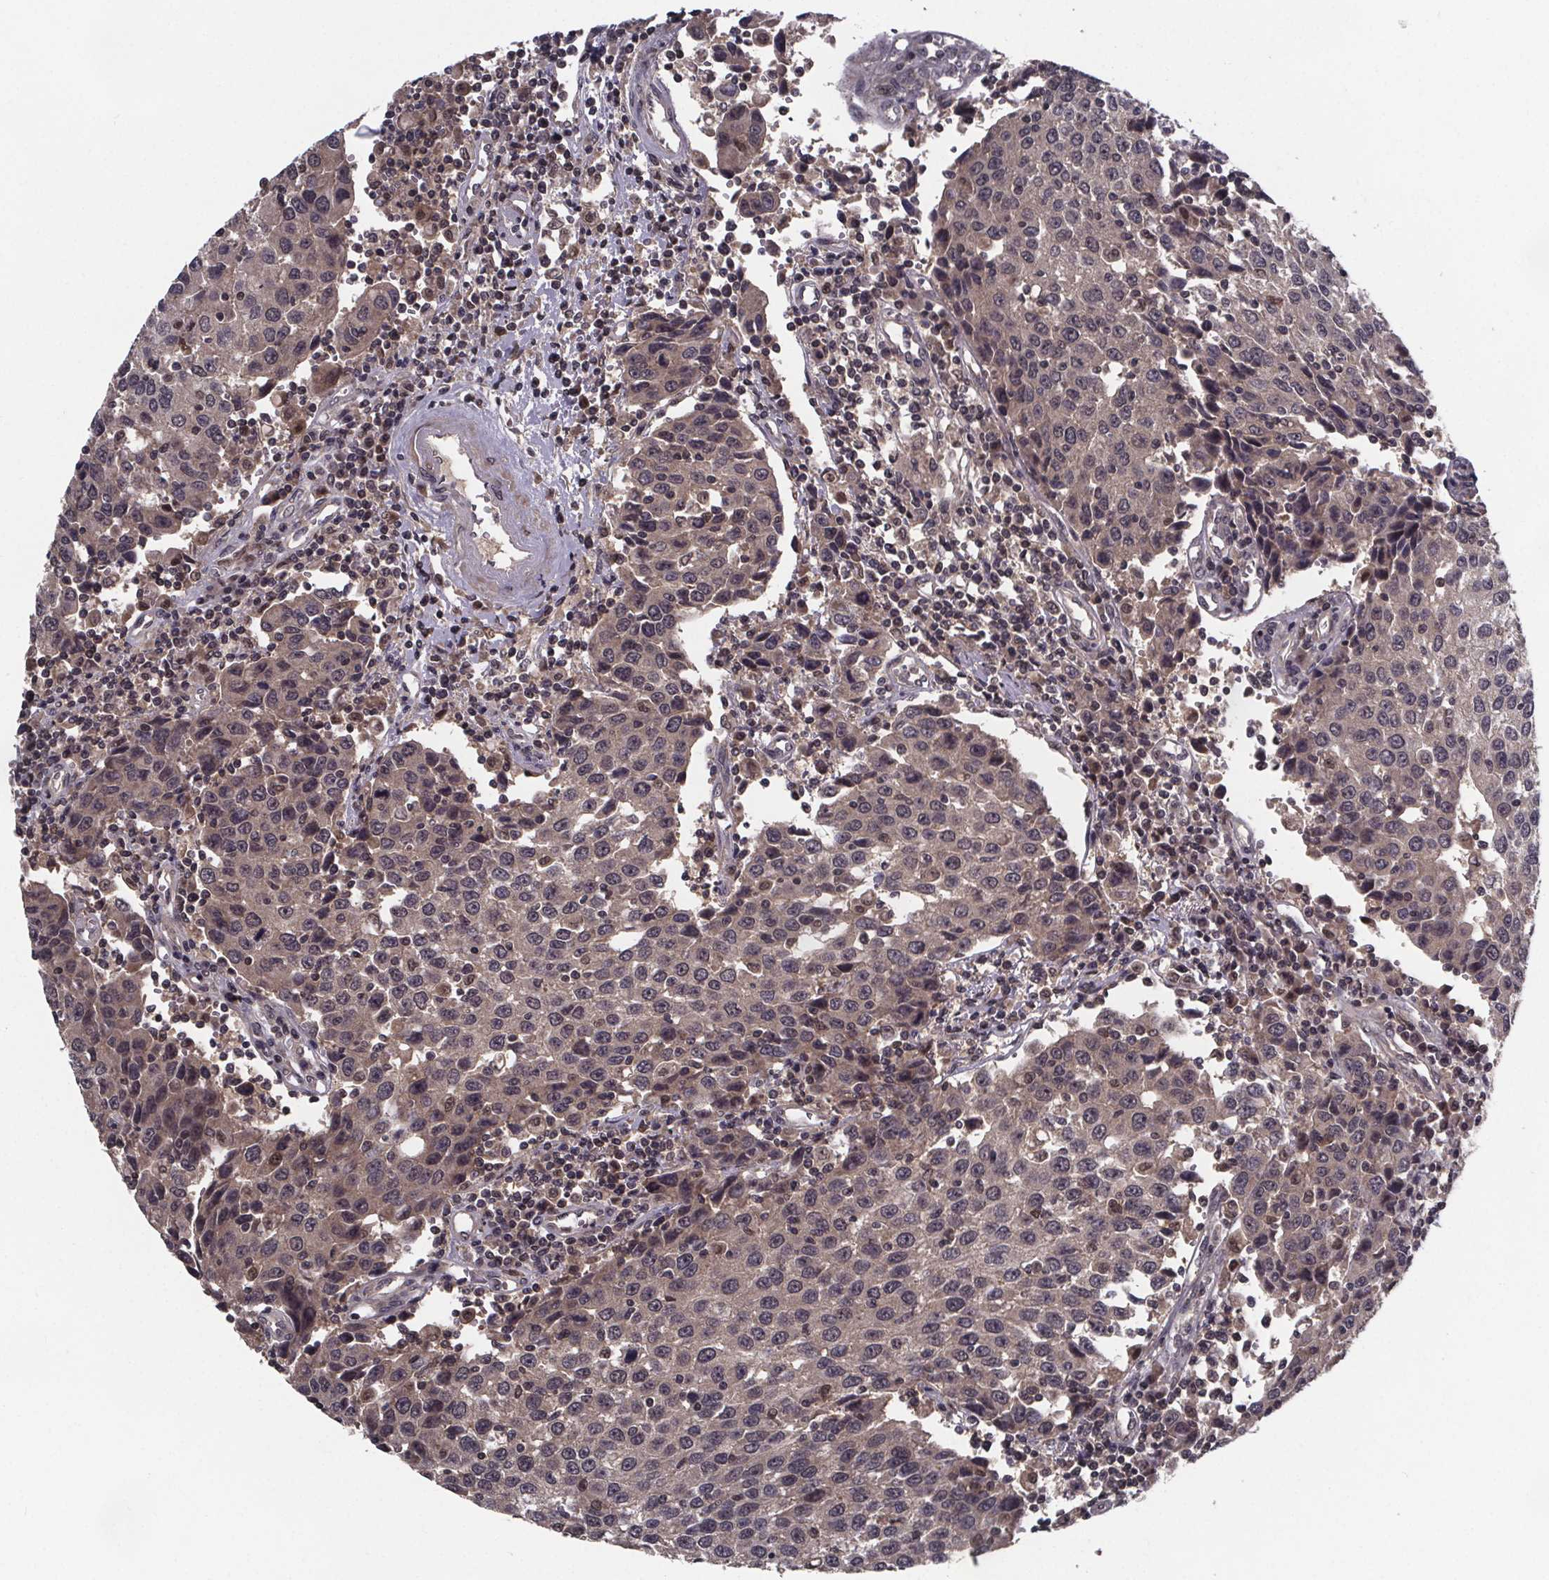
{"staining": {"intensity": "negative", "quantity": "none", "location": "none"}, "tissue": "urothelial cancer", "cell_type": "Tumor cells", "image_type": "cancer", "snomed": [{"axis": "morphology", "description": "Urothelial carcinoma, High grade"}, {"axis": "topography", "description": "Urinary bladder"}], "caption": "An image of human urothelial carcinoma (high-grade) is negative for staining in tumor cells.", "gene": "FN3KRP", "patient": {"sex": "female", "age": 85}}